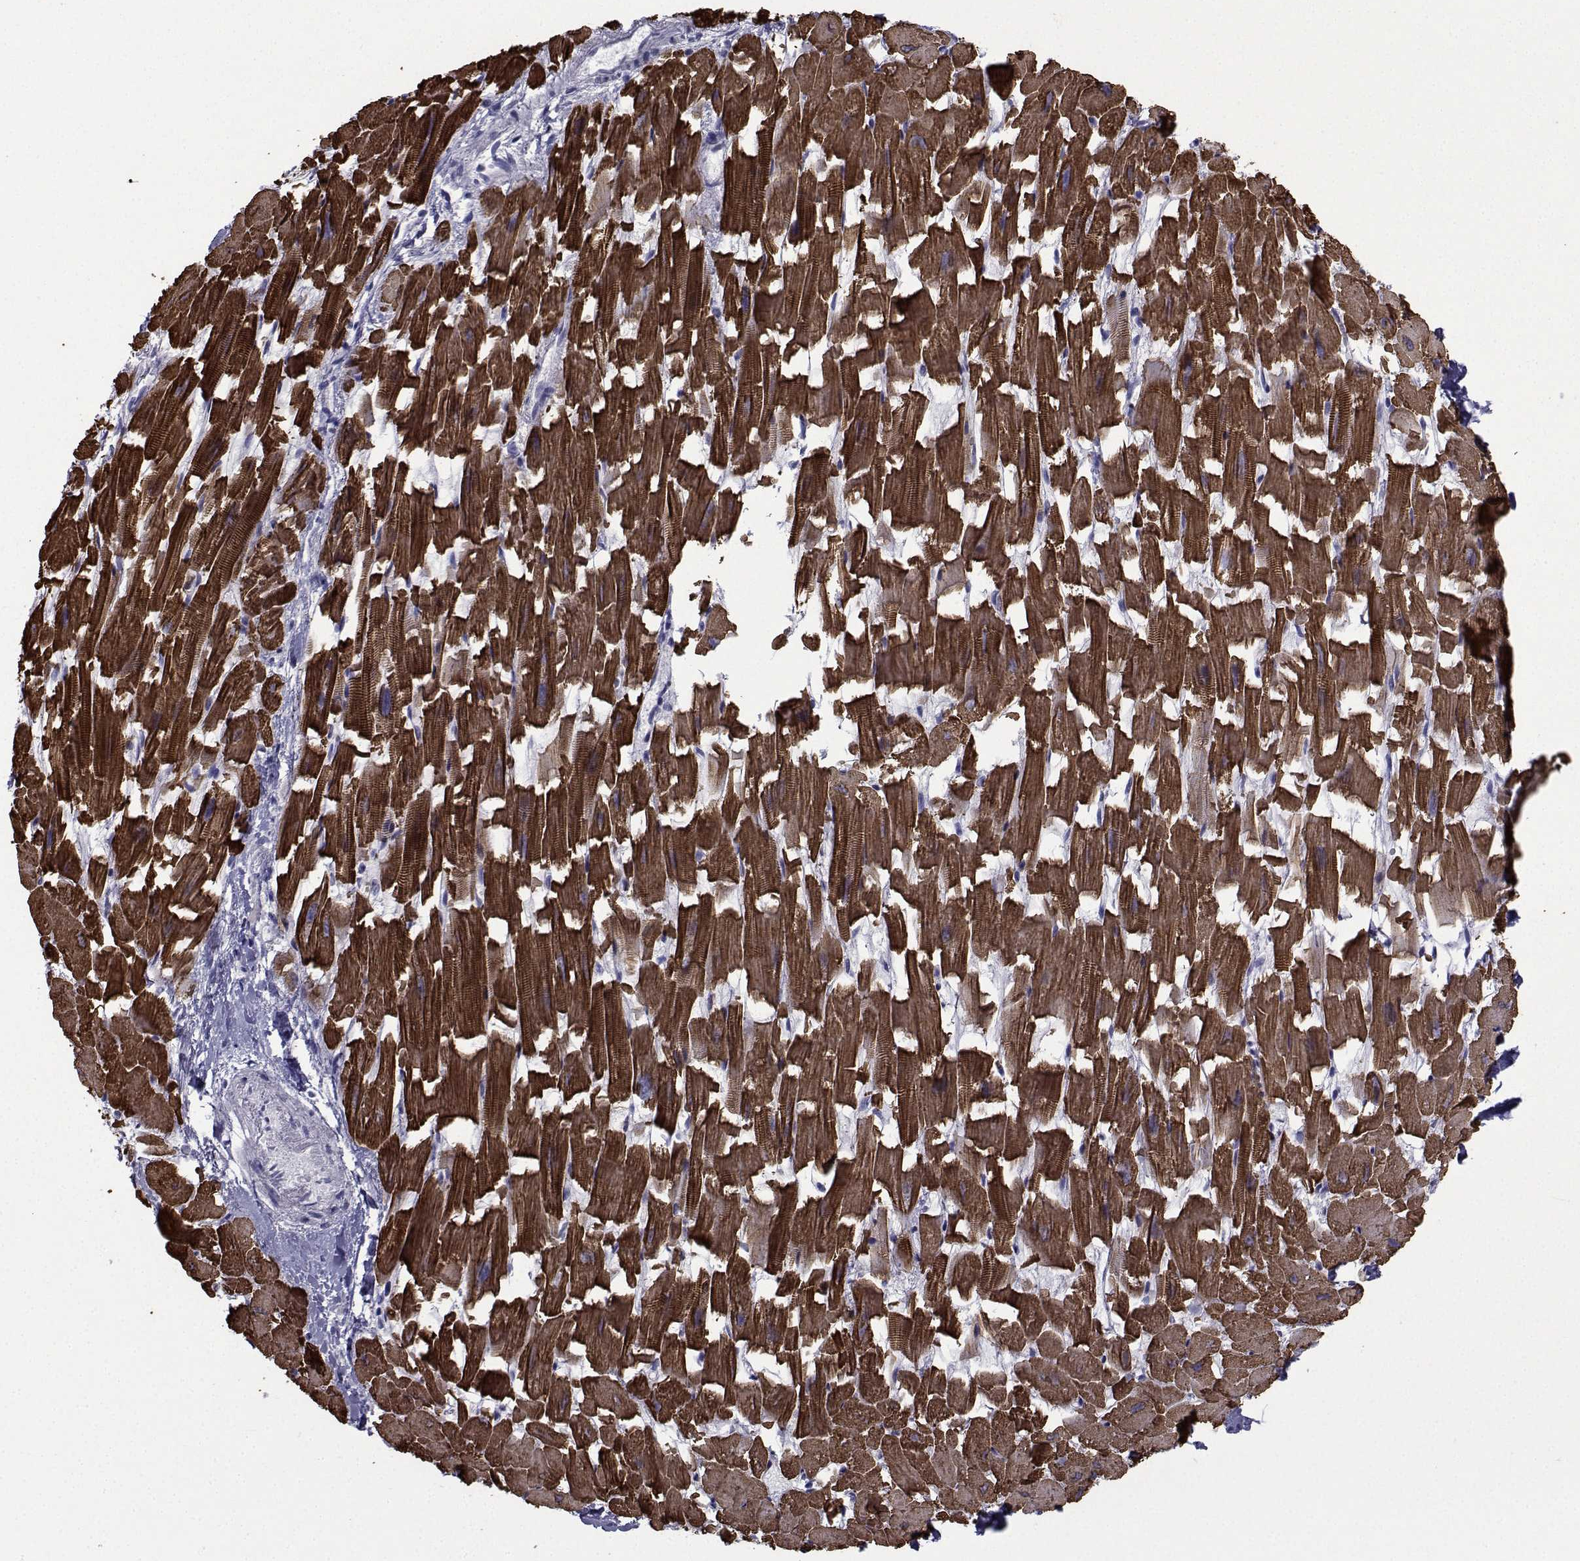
{"staining": {"intensity": "strong", "quantity": ">75%", "location": "cytoplasmic/membranous"}, "tissue": "heart muscle", "cell_type": "Cardiomyocytes", "image_type": "normal", "snomed": [{"axis": "morphology", "description": "Normal tissue, NOS"}, {"axis": "topography", "description": "Heart"}], "caption": "Immunohistochemistry histopathology image of normal heart muscle: human heart muscle stained using IHC demonstrates high levels of strong protein expression localized specifically in the cytoplasmic/membranous of cardiomyocytes, appearing as a cytoplasmic/membranous brown color.", "gene": "CHRNA1", "patient": {"sex": "female", "age": 64}}